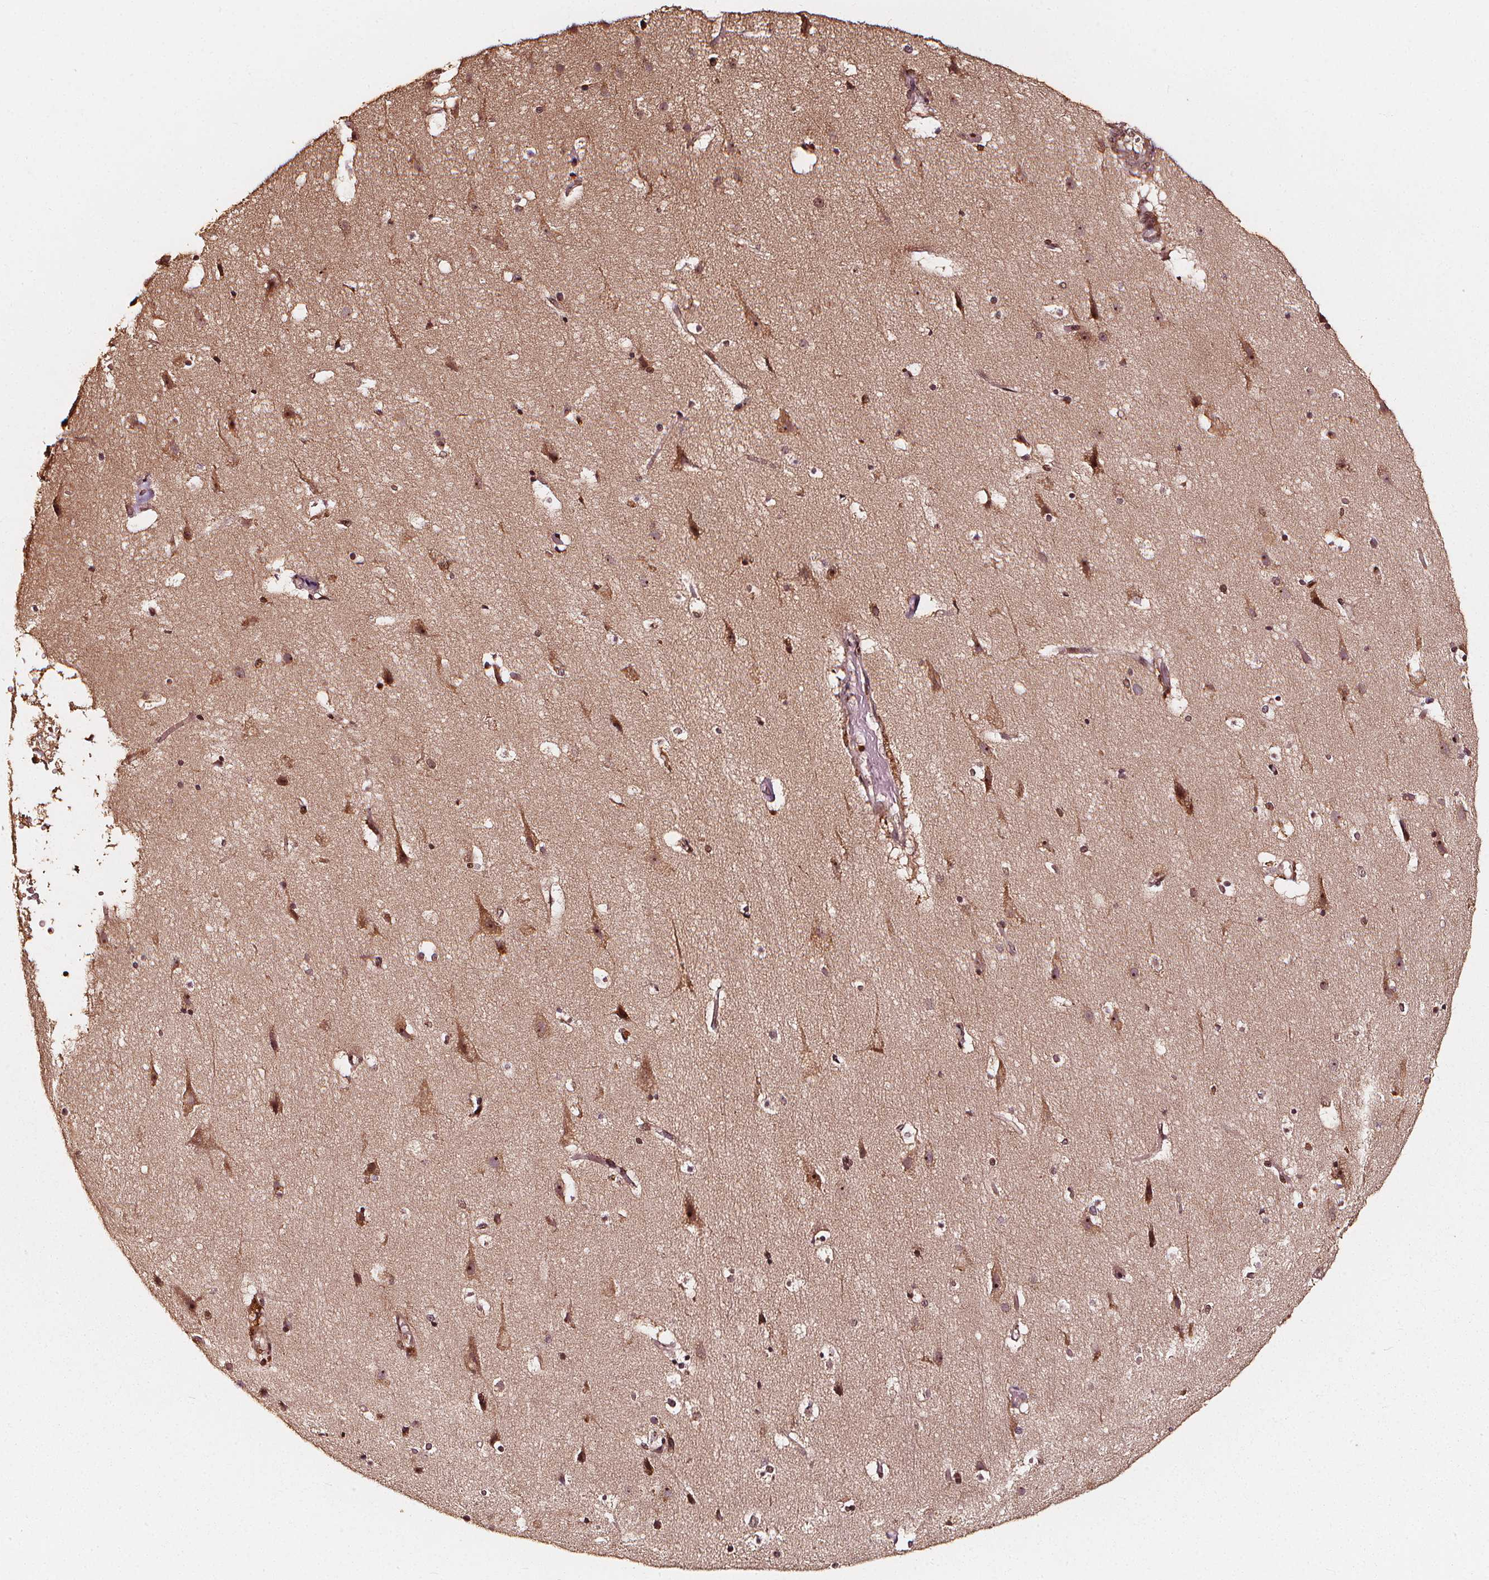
{"staining": {"intensity": "moderate", "quantity": "25%-75%", "location": "cytoplasmic/membranous,nuclear"}, "tissue": "cerebral cortex", "cell_type": "Endothelial cells", "image_type": "normal", "snomed": [{"axis": "morphology", "description": "Normal tissue, NOS"}, {"axis": "topography", "description": "Cerebral cortex"}], "caption": "Immunohistochemistry (IHC) image of normal cerebral cortex stained for a protein (brown), which demonstrates medium levels of moderate cytoplasmic/membranous,nuclear staining in about 25%-75% of endothelial cells.", "gene": "EXOSC9", "patient": {"sex": "female", "age": 52}}